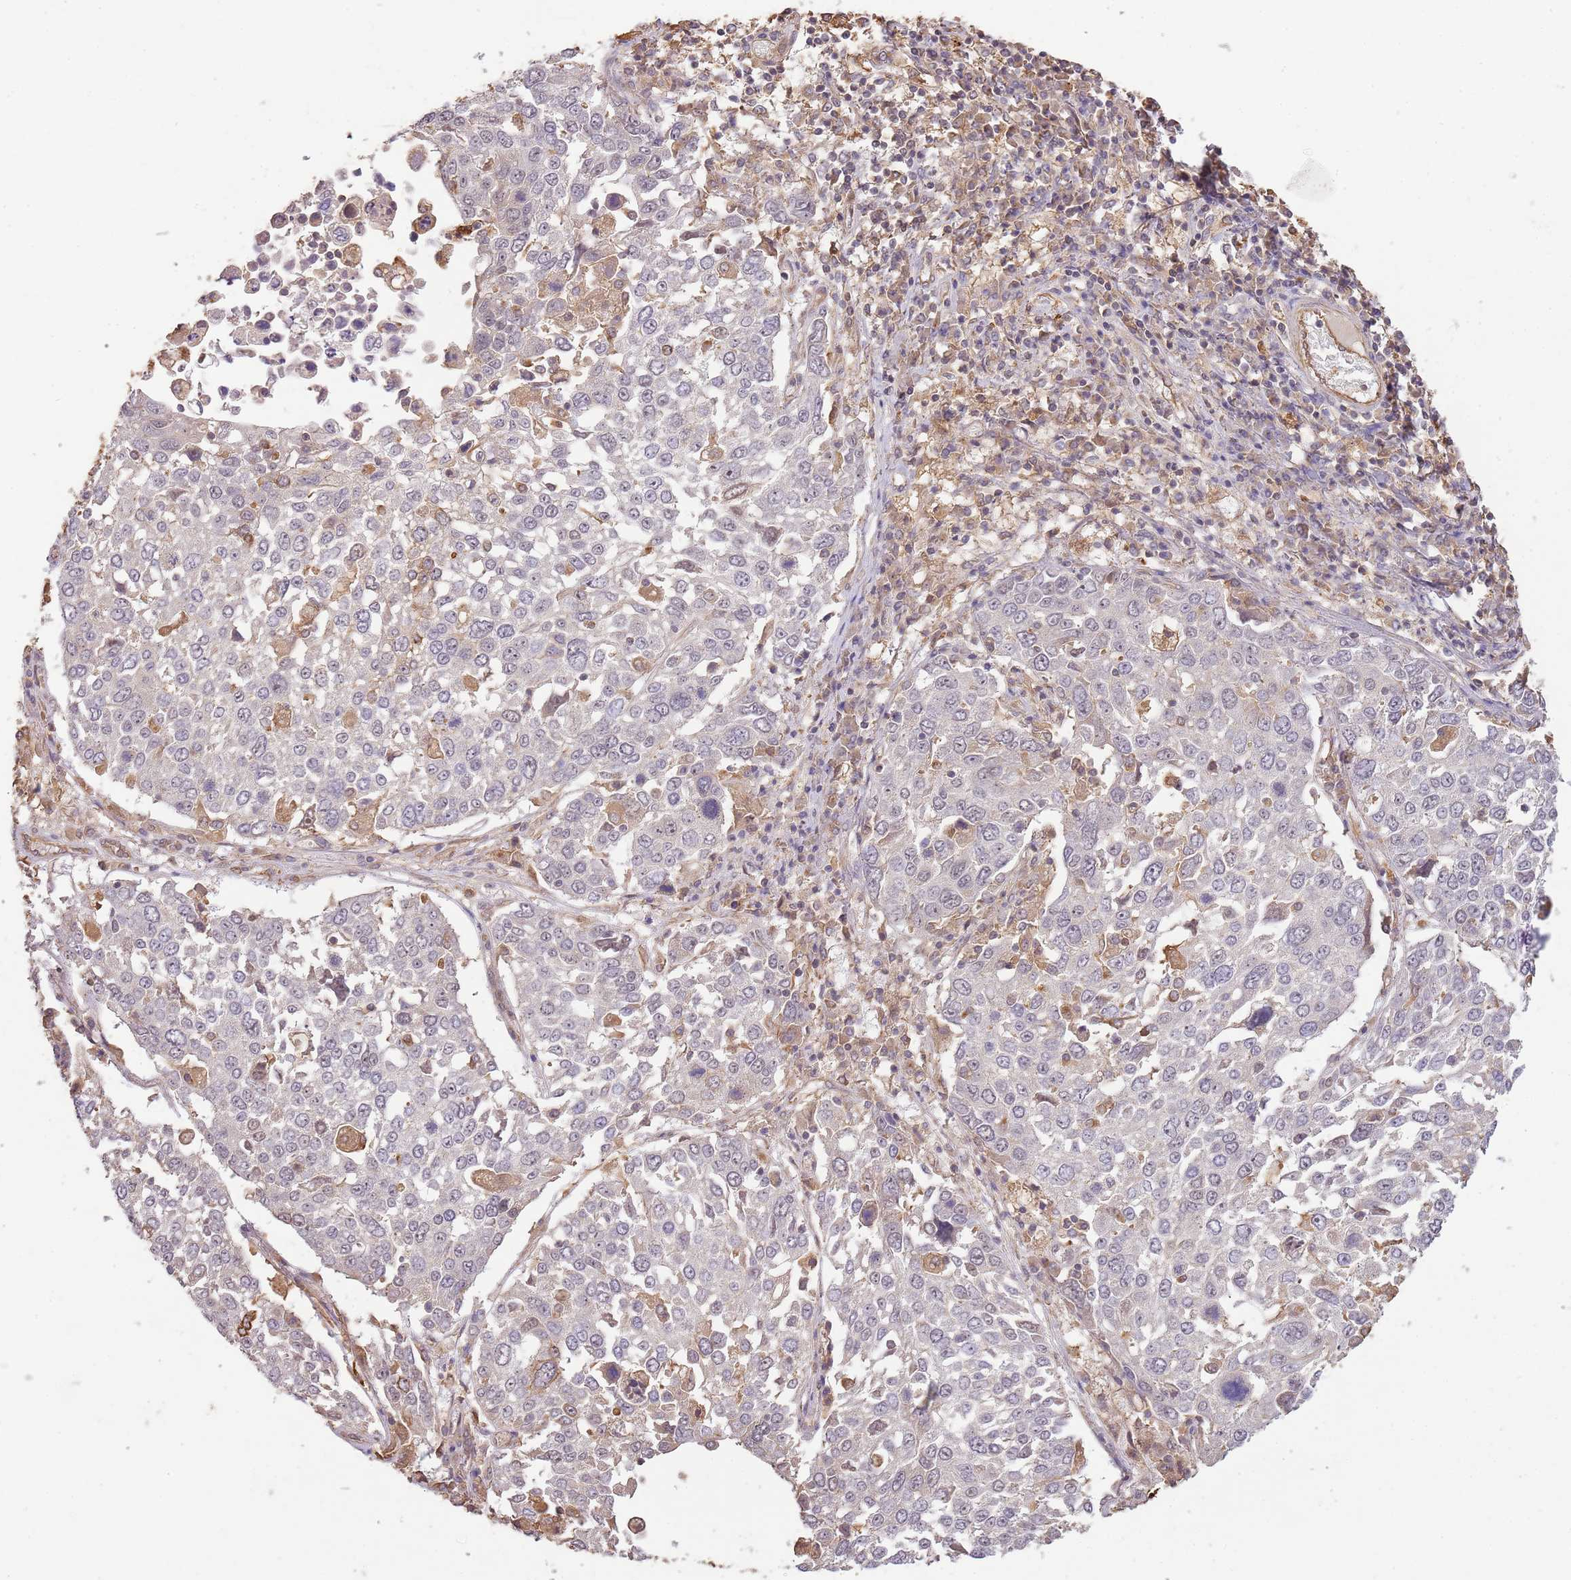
{"staining": {"intensity": "moderate", "quantity": "<25%", "location": "cytoplasmic/membranous"}, "tissue": "lung cancer", "cell_type": "Tumor cells", "image_type": "cancer", "snomed": [{"axis": "morphology", "description": "Squamous cell carcinoma, NOS"}, {"axis": "topography", "description": "Lung"}], "caption": "A brown stain shows moderate cytoplasmic/membranous positivity of a protein in human lung cancer (squamous cell carcinoma) tumor cells.", "gene": "SURF2", "patient": {"sex": "male", "age": 65}}